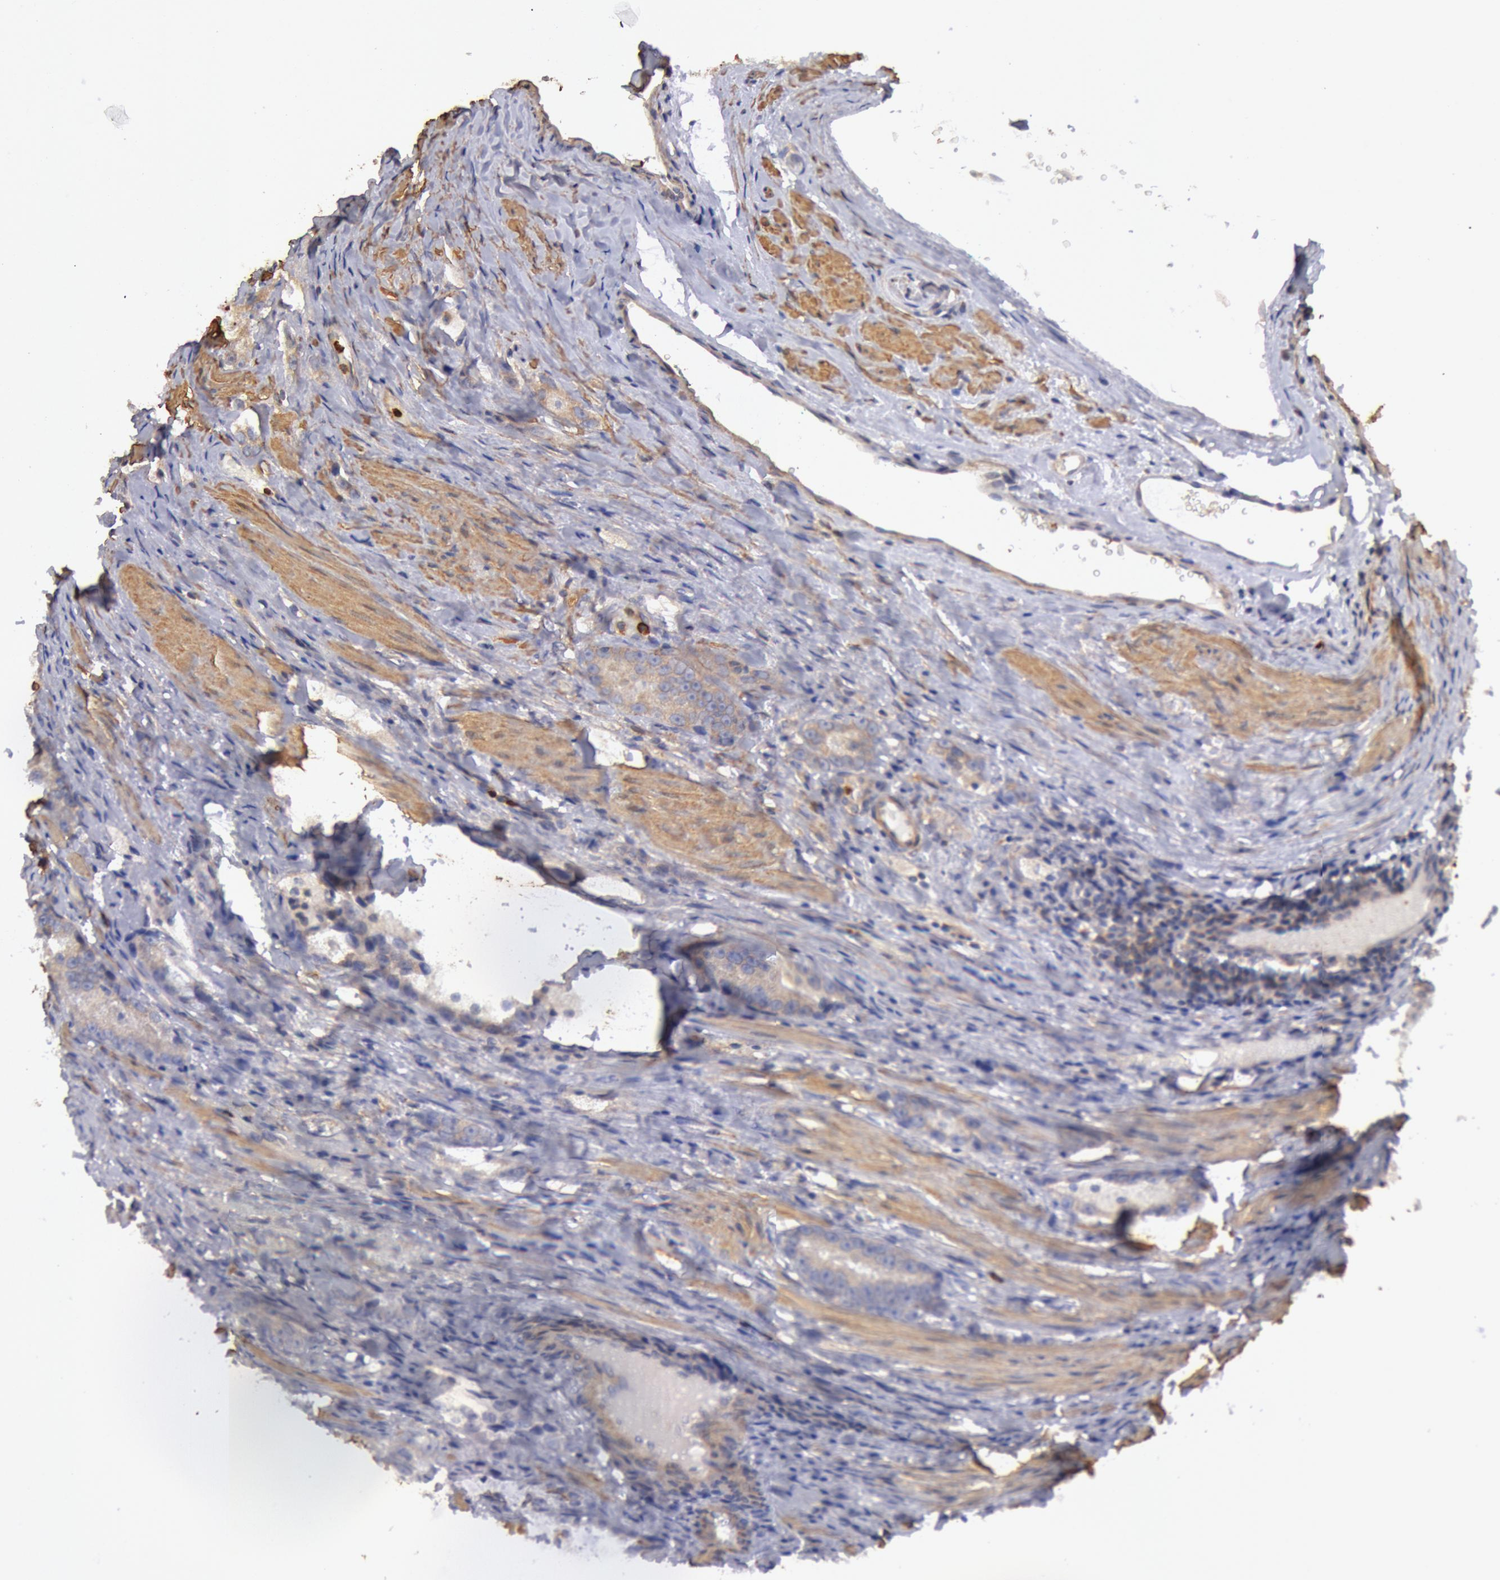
{"staining": {"intensity": "weak", "quantity": "25%-75%", "location": "cytoplasmic/membranous"}, "tissue": "prostate cancer", "cell_type": "Tumor cells", "image_type": "cancer", "snomed": [{"axis": "morphology", "description": "Adenocarcinoma, High grade"}, {"axis": "topography", "description": "Prostate"}], "caption": "Immunohistochemical staining of prostate cancer (high-grade adenocarcinoma) shows weak cytoplasmic/membranous protein positivity in approximately 25%-75% of tumor cells.", "gene": "TMED8", "patient": {"sex": "male", "age": 63}}